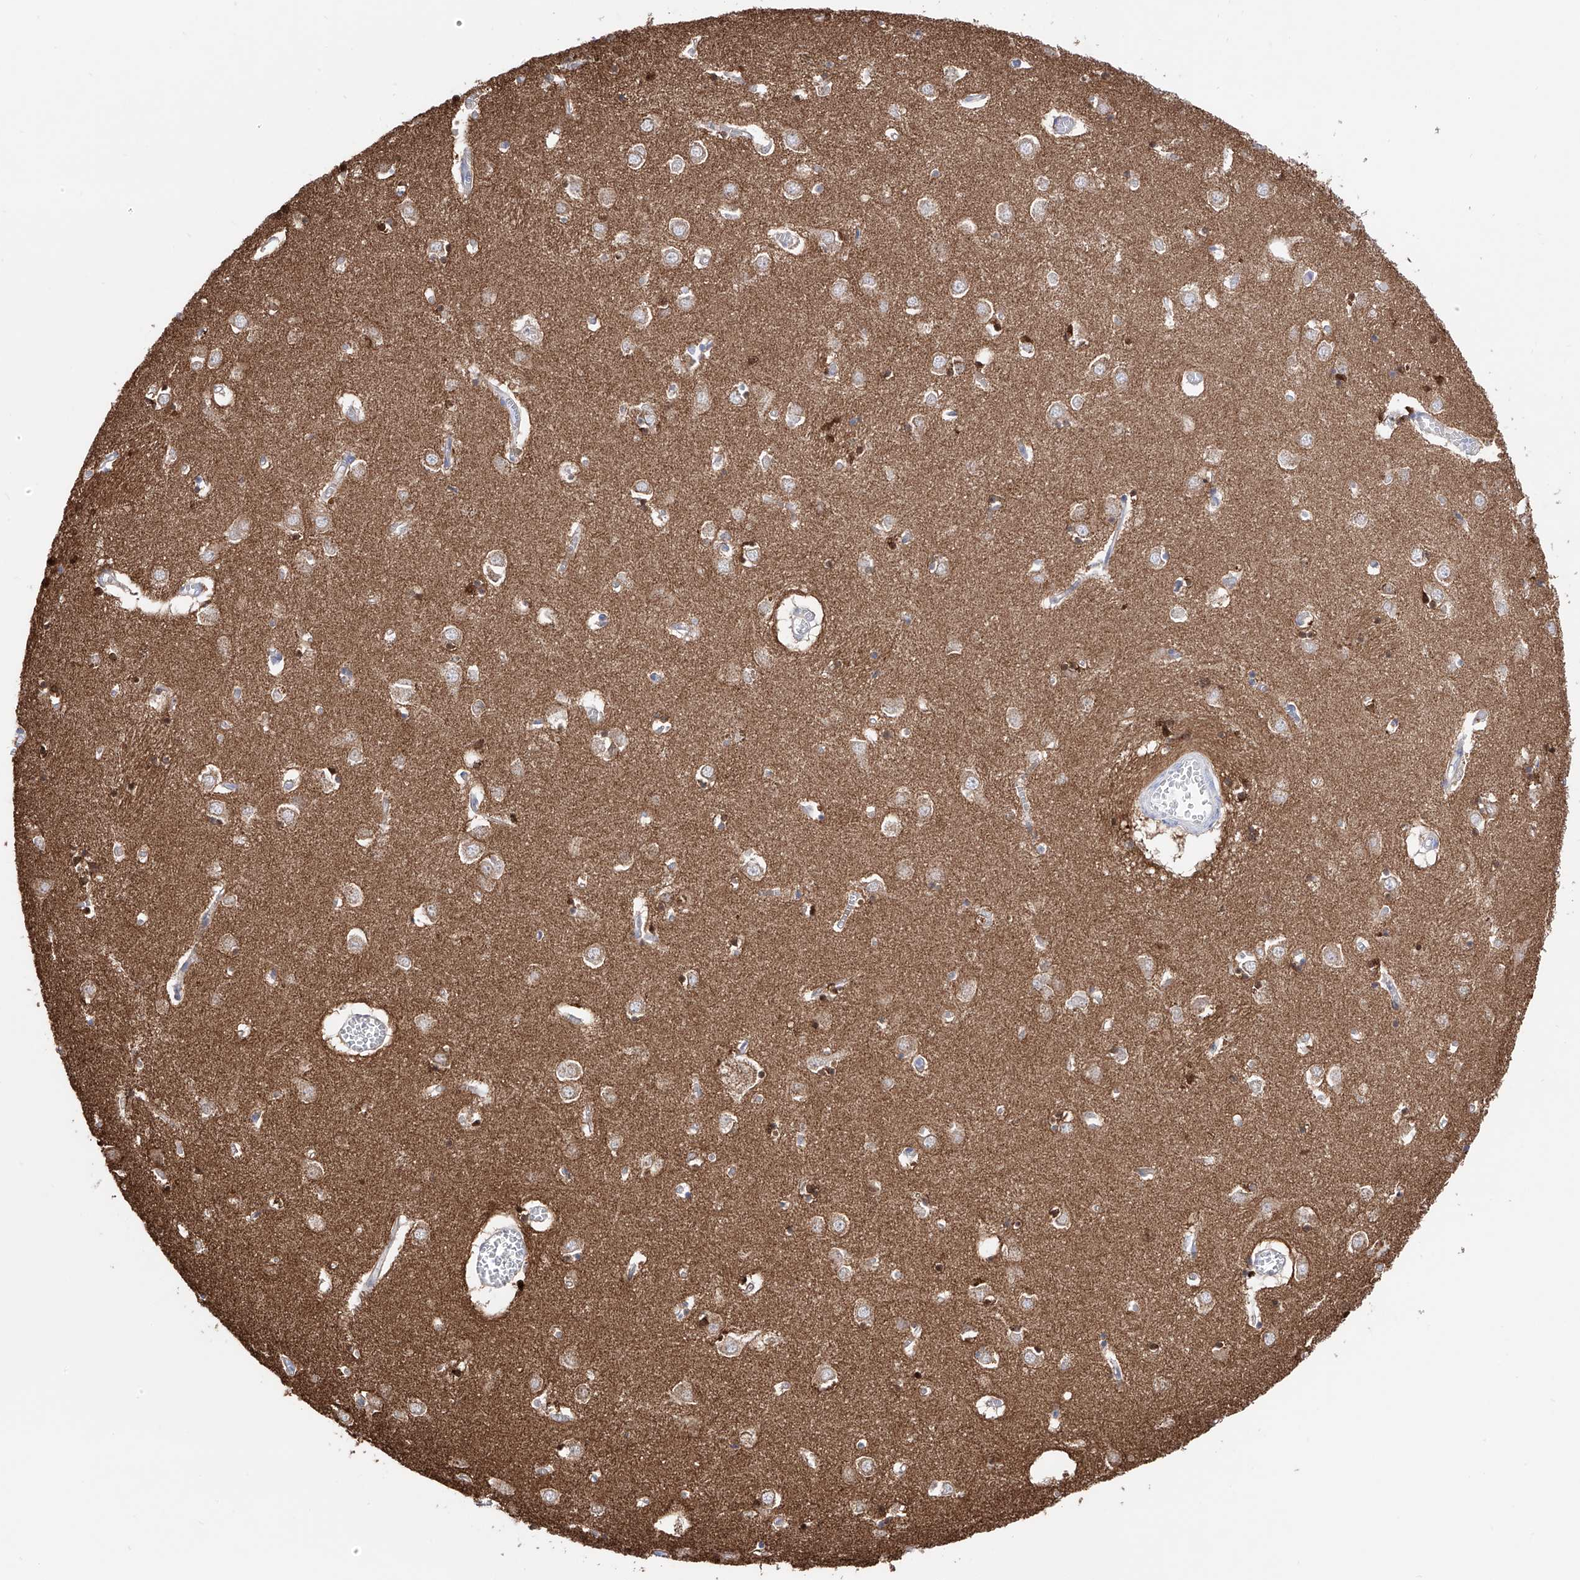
{"staining": {"intensity": "moderate", "quantity": "<25%", "location": "cytoplasmic/membranous"}, "tissue": "caudate", "cell_type": "Glial cells", "image_type": "normal", "snomed": [{"axis": "morphology", "description": "Normal tissue, NOS"}, {"axis": "topography", "description": "Lateral ventricle wall"}], "caption": "DAB immunohistochemical staining of unremarkable human caudate reveals moderate cytoplasmic/membranous protein expression in about <25% of glial cells.", "gene": "ZNF653", "patient": {"sex": "male", "age": 70}}